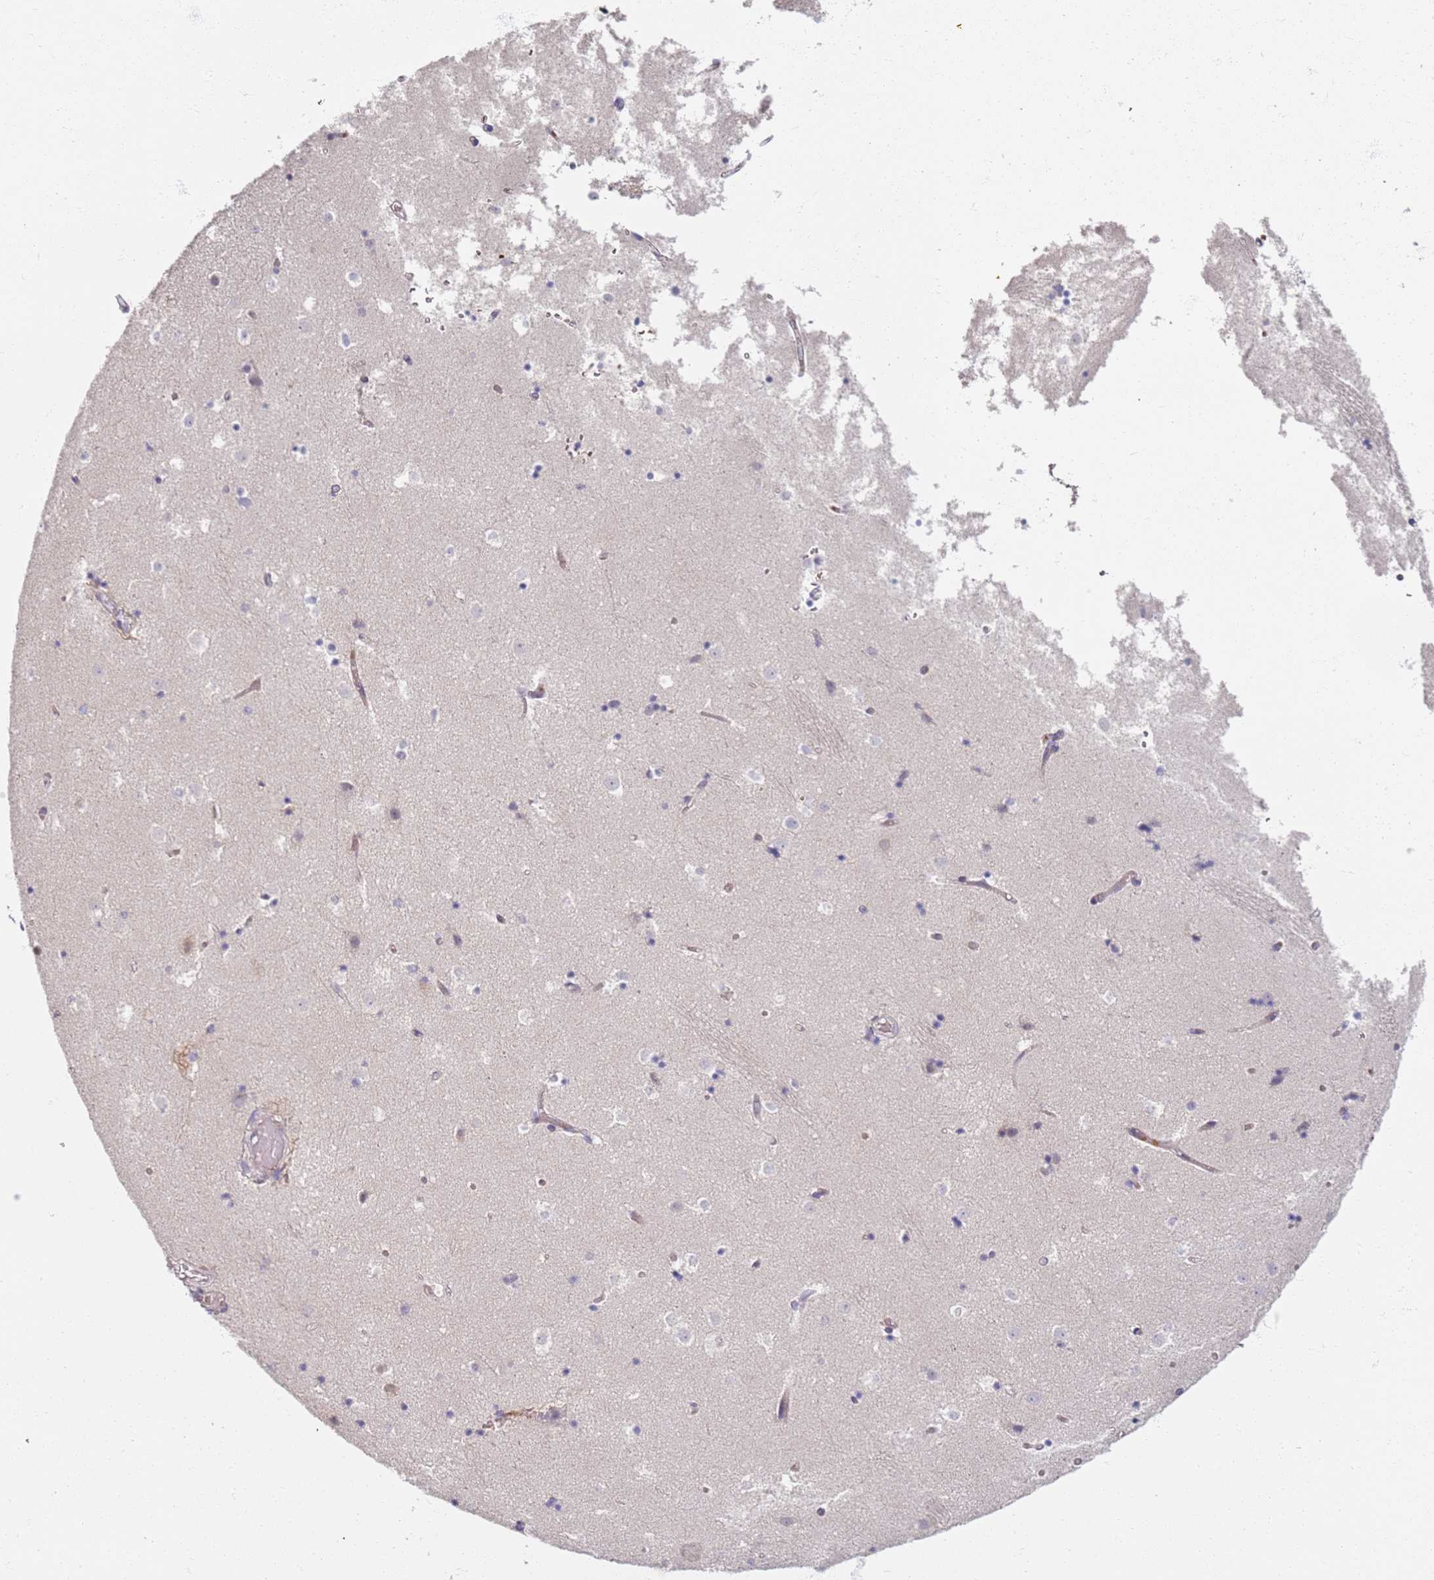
{"staining": {"intensity": "negative", "quantity": "none", "location": "none"}, "tissue": "caudate", "cell_type": "Glial cells", "image_type": "normal", "snomed": [{"axis": "morphology", "description": "Normal tissue, NOS"}, {"axis": "topography", "description": "Lateral ventricle wall"}], "caption": "An immunohistochemistry (IHC) micrograph of normal caudate is shown. There is no staining in glial cells of caudate. The staining is performed using DAB brown chromogen with nuclei counter-stained in using hematoxylin.", "gene": "CD40LG", "patient": {"sex": "female", "age": 52}}